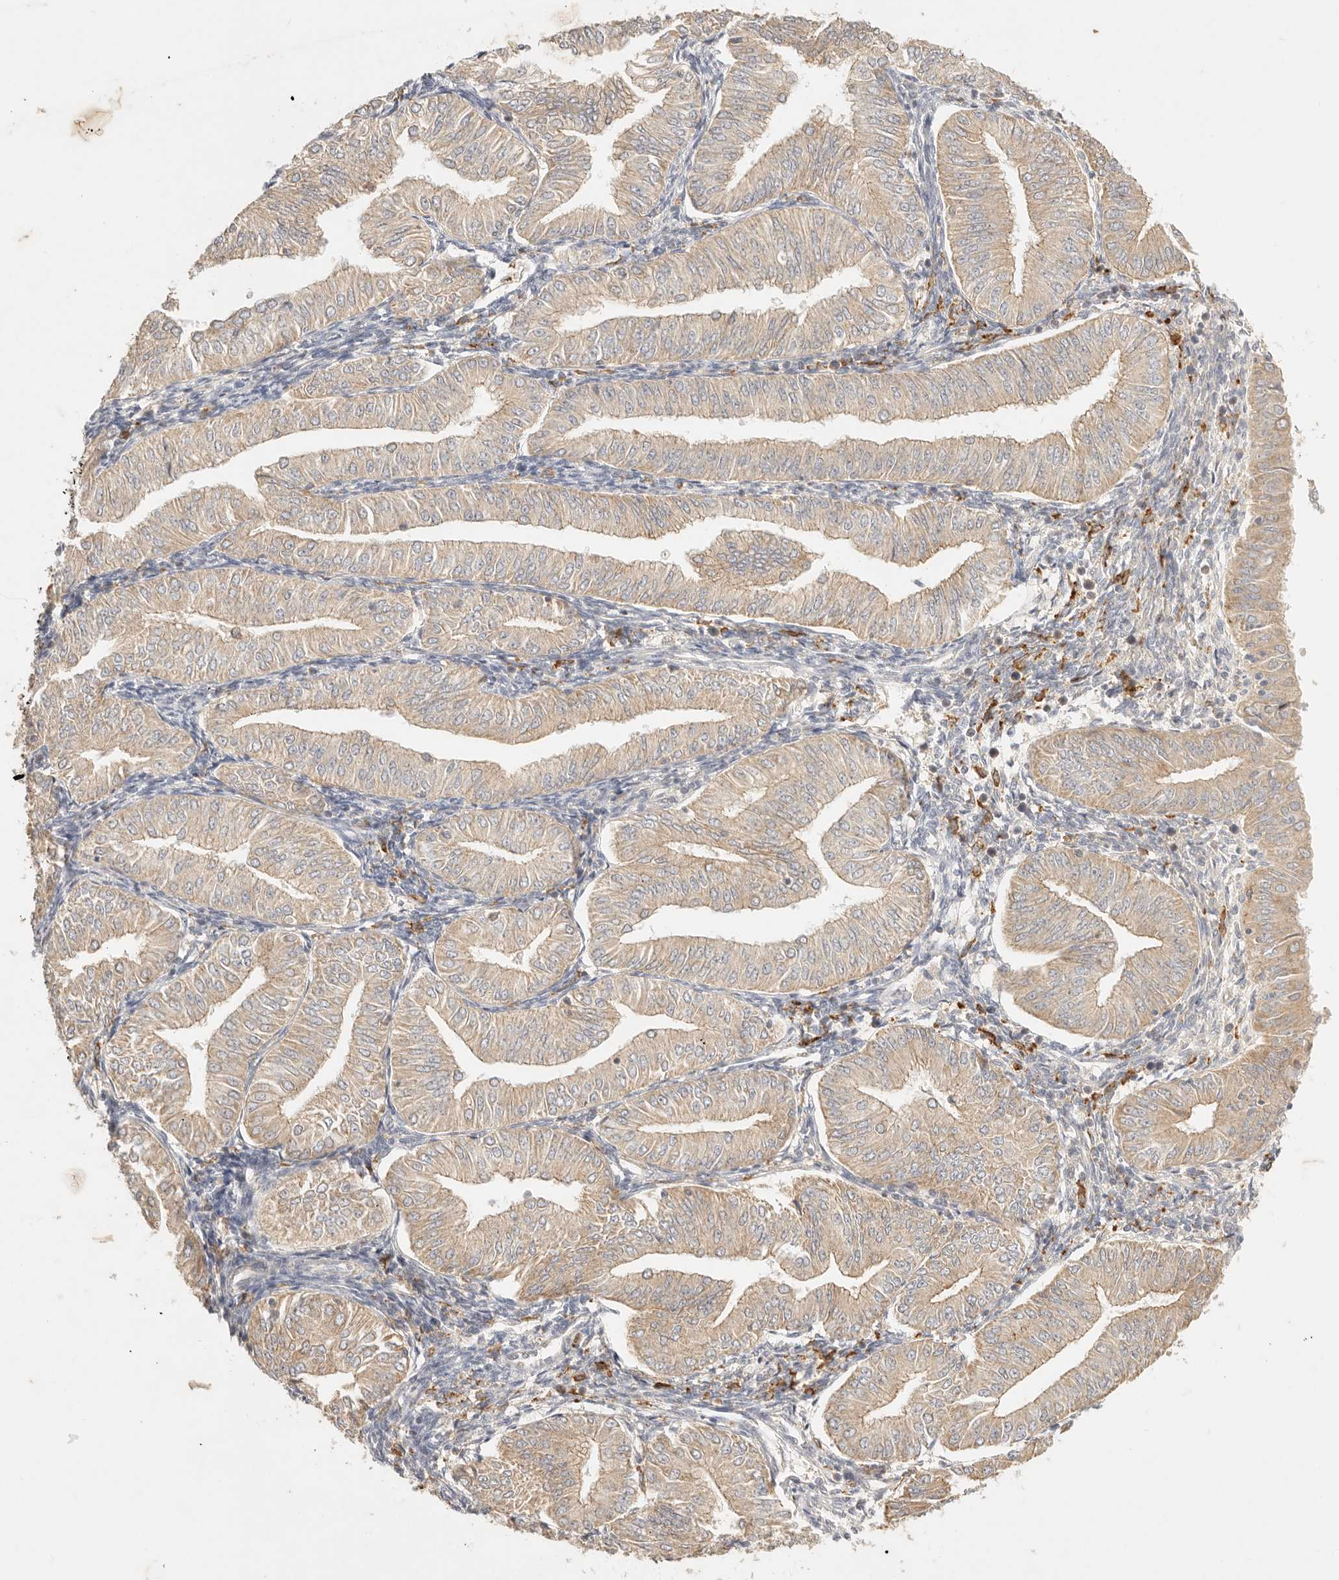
{"staining": {"intensity": "weak", "quantity": ">75%", "location": "cytoplasmic/membranous"}, "tissue": "endometrial cancer", "cell_type": "Tumor cells", "image_type": "cancer", "snomed": [{"axis": "morphology", "description": "Normal tissue, NOS"}, {"axis": "morphology", "description": "Adenocarcinoma, NOS"}, {"axis": "topography", "description": "Endometrium"}], "caption": "The micrograph demonstrates a brown stain indicating the presence of a protein in the cytoplasmic/membranous of tumor cells in endometrial cancer (adenocarcinoma).", "gene": "HK2", "patient": {"sex": "female", "age": 53}}